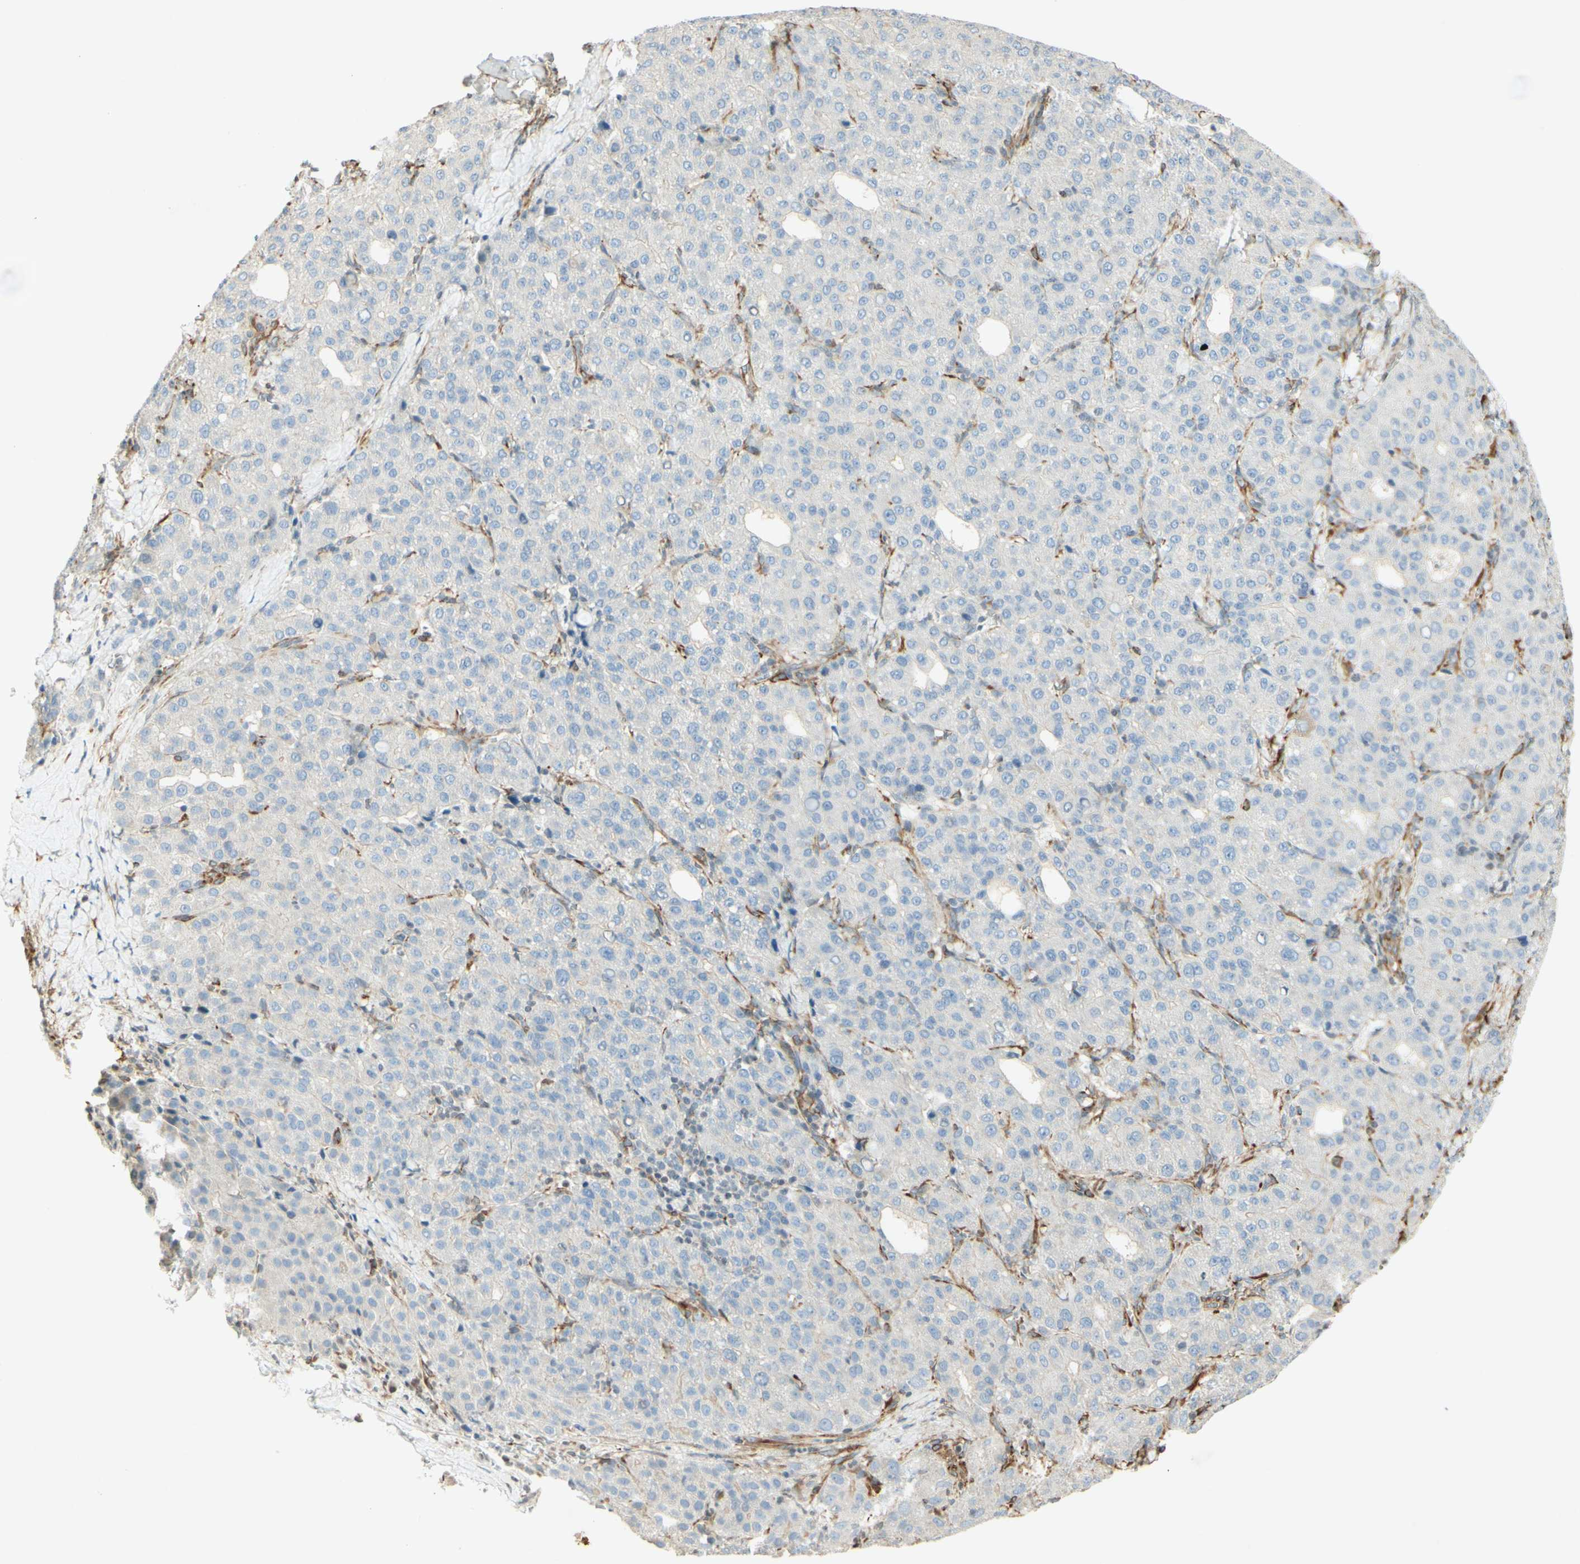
{"staining": {"intensity": "negative", "quantity": "none", "location": "none"}, "tissue": "liver cancer", "cell_type": "Tumor cells", "image_type": "cancer", "snomed": [{"axis": "morphology", "description": "Carcinoma, Hepatocellular, NOS"}, {"axis": "topography", "description": "Liver"}], "caption": "Immunohistochemical staining of liver cancer (hepatocellular carcinoma) demonstrates no significant expression in tumor cells.", "gene": "MAP1B", "patient": {"sex": "male", "age": 65}}